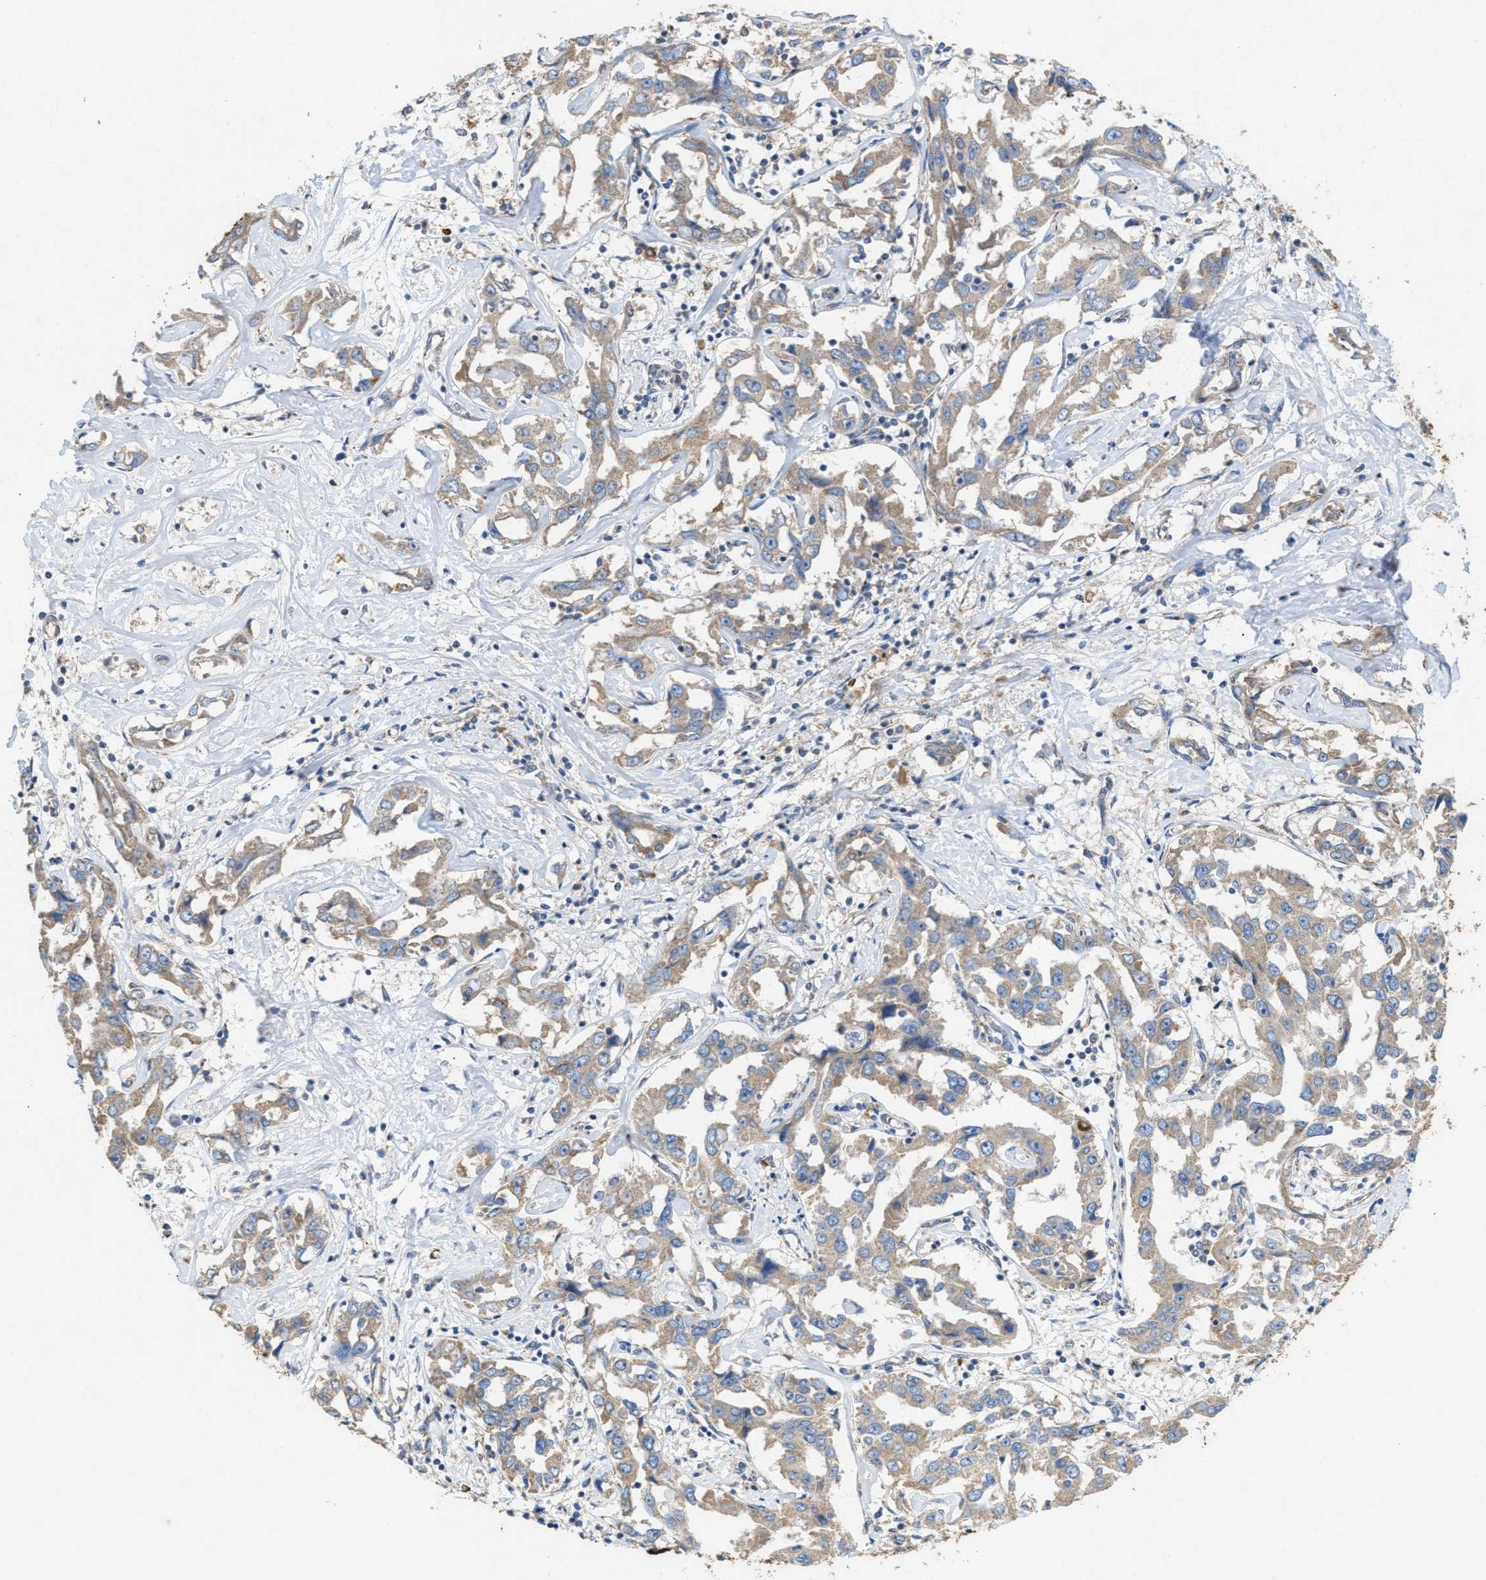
{"staining": {"intensity": "weak", "quantity": "25%-75%", "location": "cytoplasmic/membranous"}, "tissue": "liver cancer", "cell_type": "Tumor cells", "image_type": "cancer", "snomed": [{"axis": "morphology", "description": "Cholangiocarcinoma"}, {"axis": "topography", "description": "Liver"}], "caption": "The micrograph displays a brown stain indicating the presence of a protein in the cytoplasmic/membranous of tumor cells in cholangiocarcinoma (liver).", "gene": "DYNC2I1", "patient": {"sex": "male", "age": 59}}